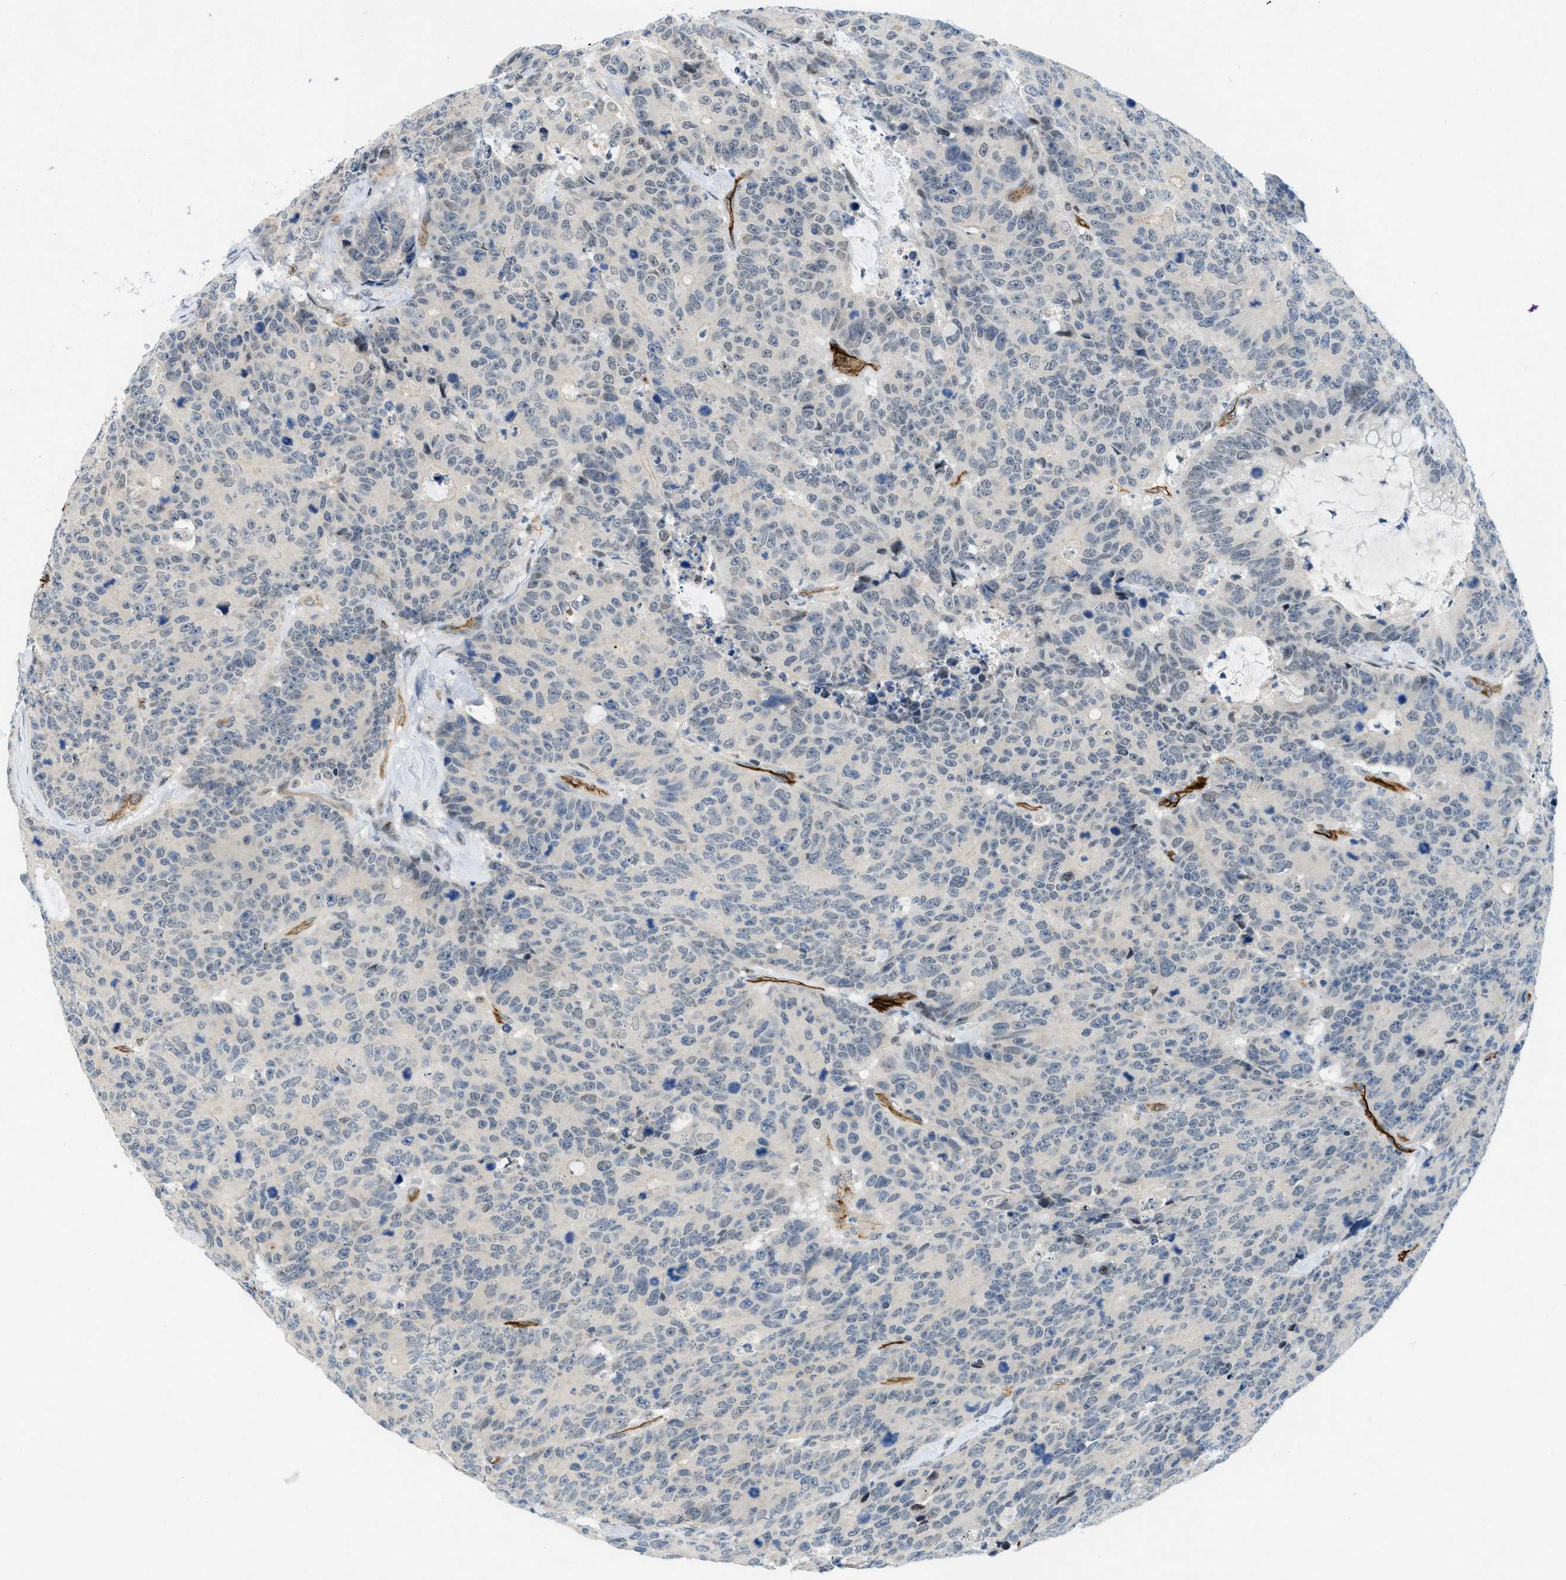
{"staining": {"intensity": "negative", "quantity": "none", "location": "none"}, "tissue": "colorectal cancer", "cell_type": "Tumor cells", "image_type": "cancer", "snomed": [{"axis": "morphology", "description": "Adenocarcinoma, NOS"}, {"axis": "topography", "description": "Colon"}], "caption": "High magnification brightfield microscopy of colorectal adenocarcinoma stained with DAB (brown) and counterstained with hematoxylin (blue): tumor cells show no significant staining. (Immunohistochemistry, brightfield microscopy, high magnification).", "gene": "SLCO2A1", "patient": {"sex": "female", "age": 86}}